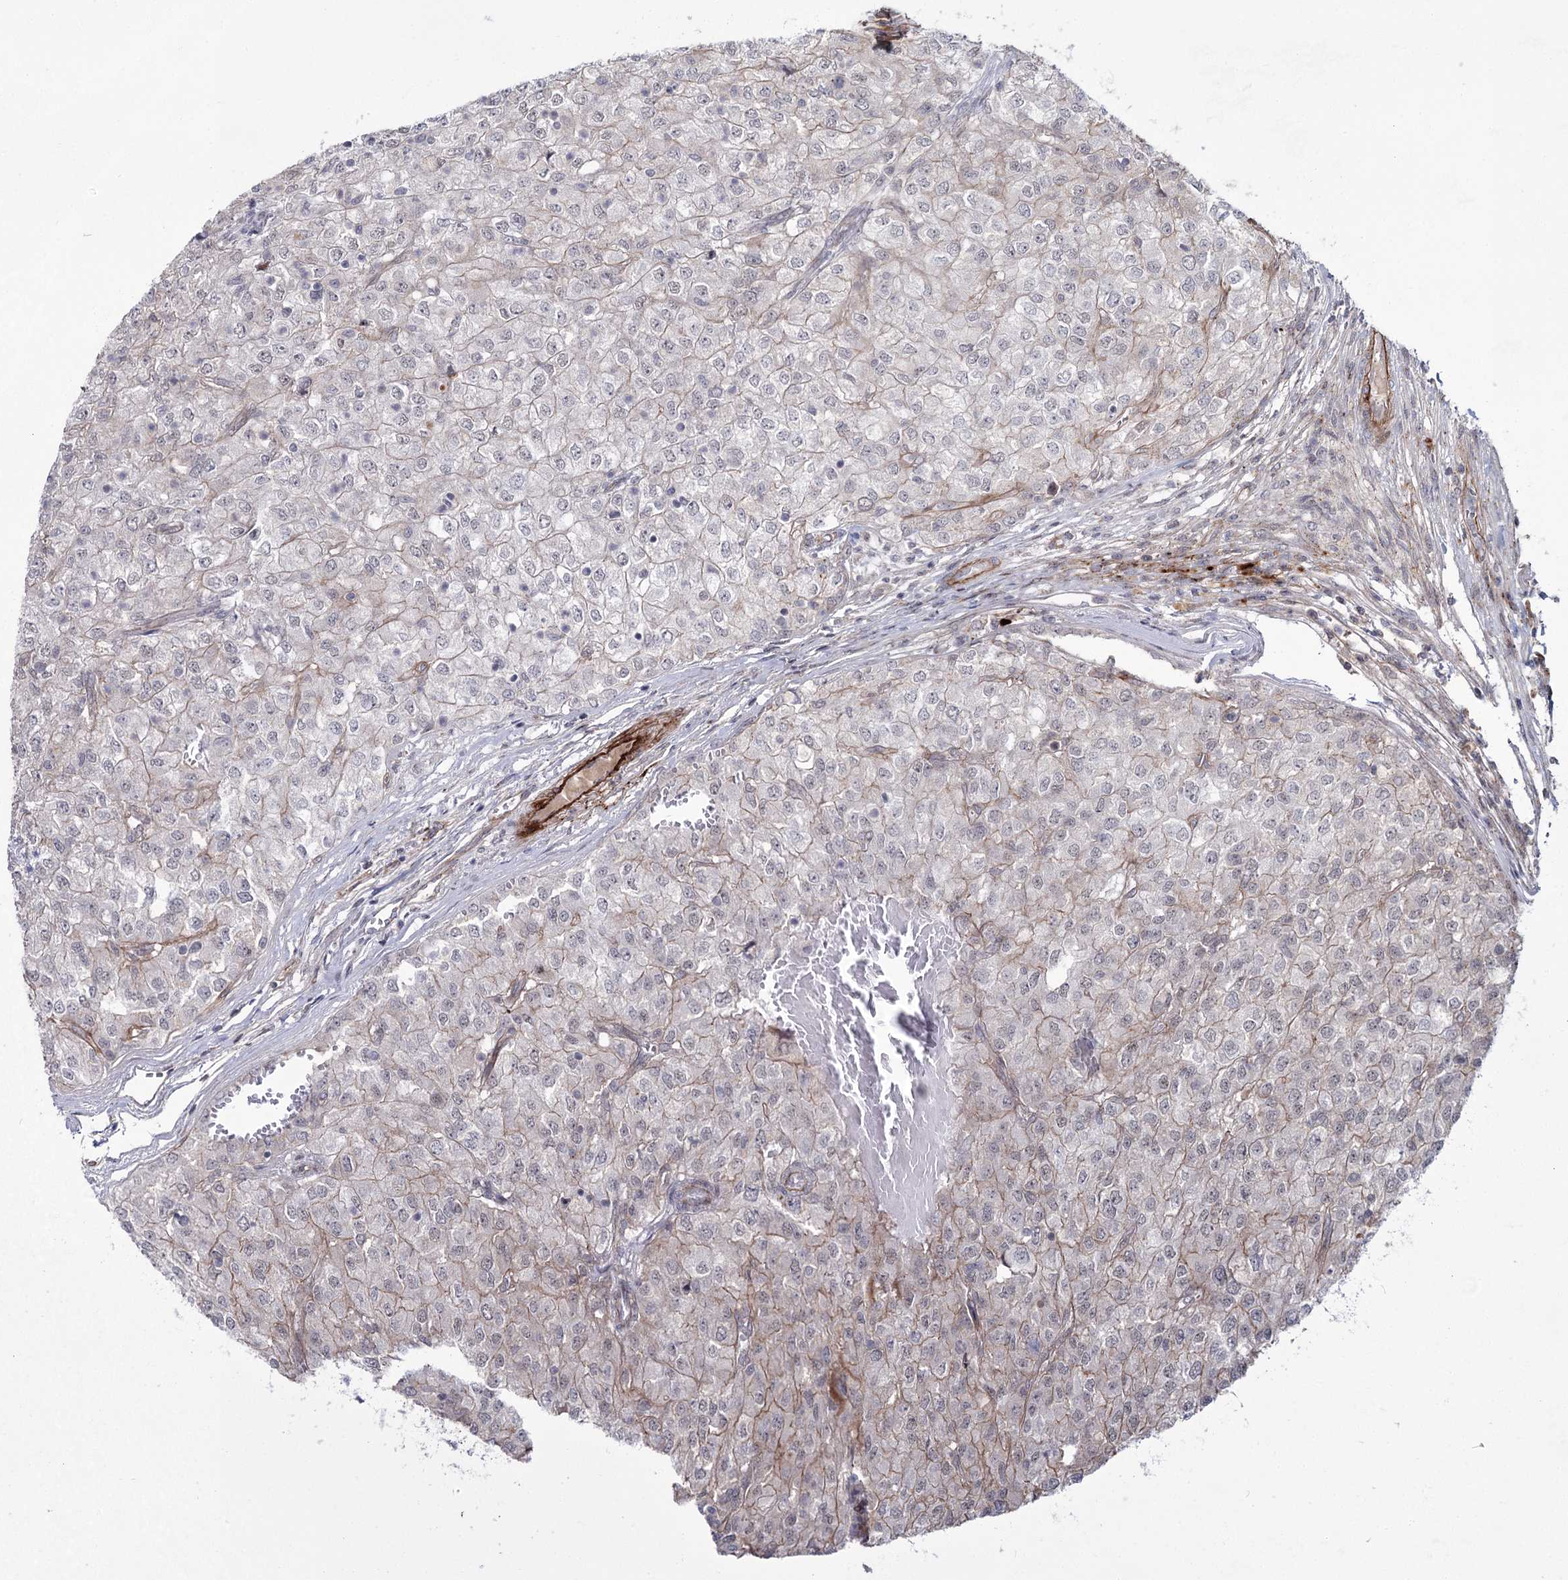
{"staining": {"intensity": "weak", "quantity": "25%-75%", "location": "cytoplasmic/membranous"}, "tissue": "renal cancer", "cell_type": "Tumor cells", "image_type": "cancer", "snomed": [{"axis": "morphology", "description": "Adenocarcinoma, NOS"}, {"axis": "topography", "description": "Kidney"}], "caption": "Tumor cells reveal low levels of weak cytoplasmic/membranous positivity in about 25%-75% of cells in human renal cancer (adenocarcinoma). (DAB = brown stain, brightfield microscopy at high magnification).", "gene": "ATL2", "patient": {"sex": "female", "age": 54}}